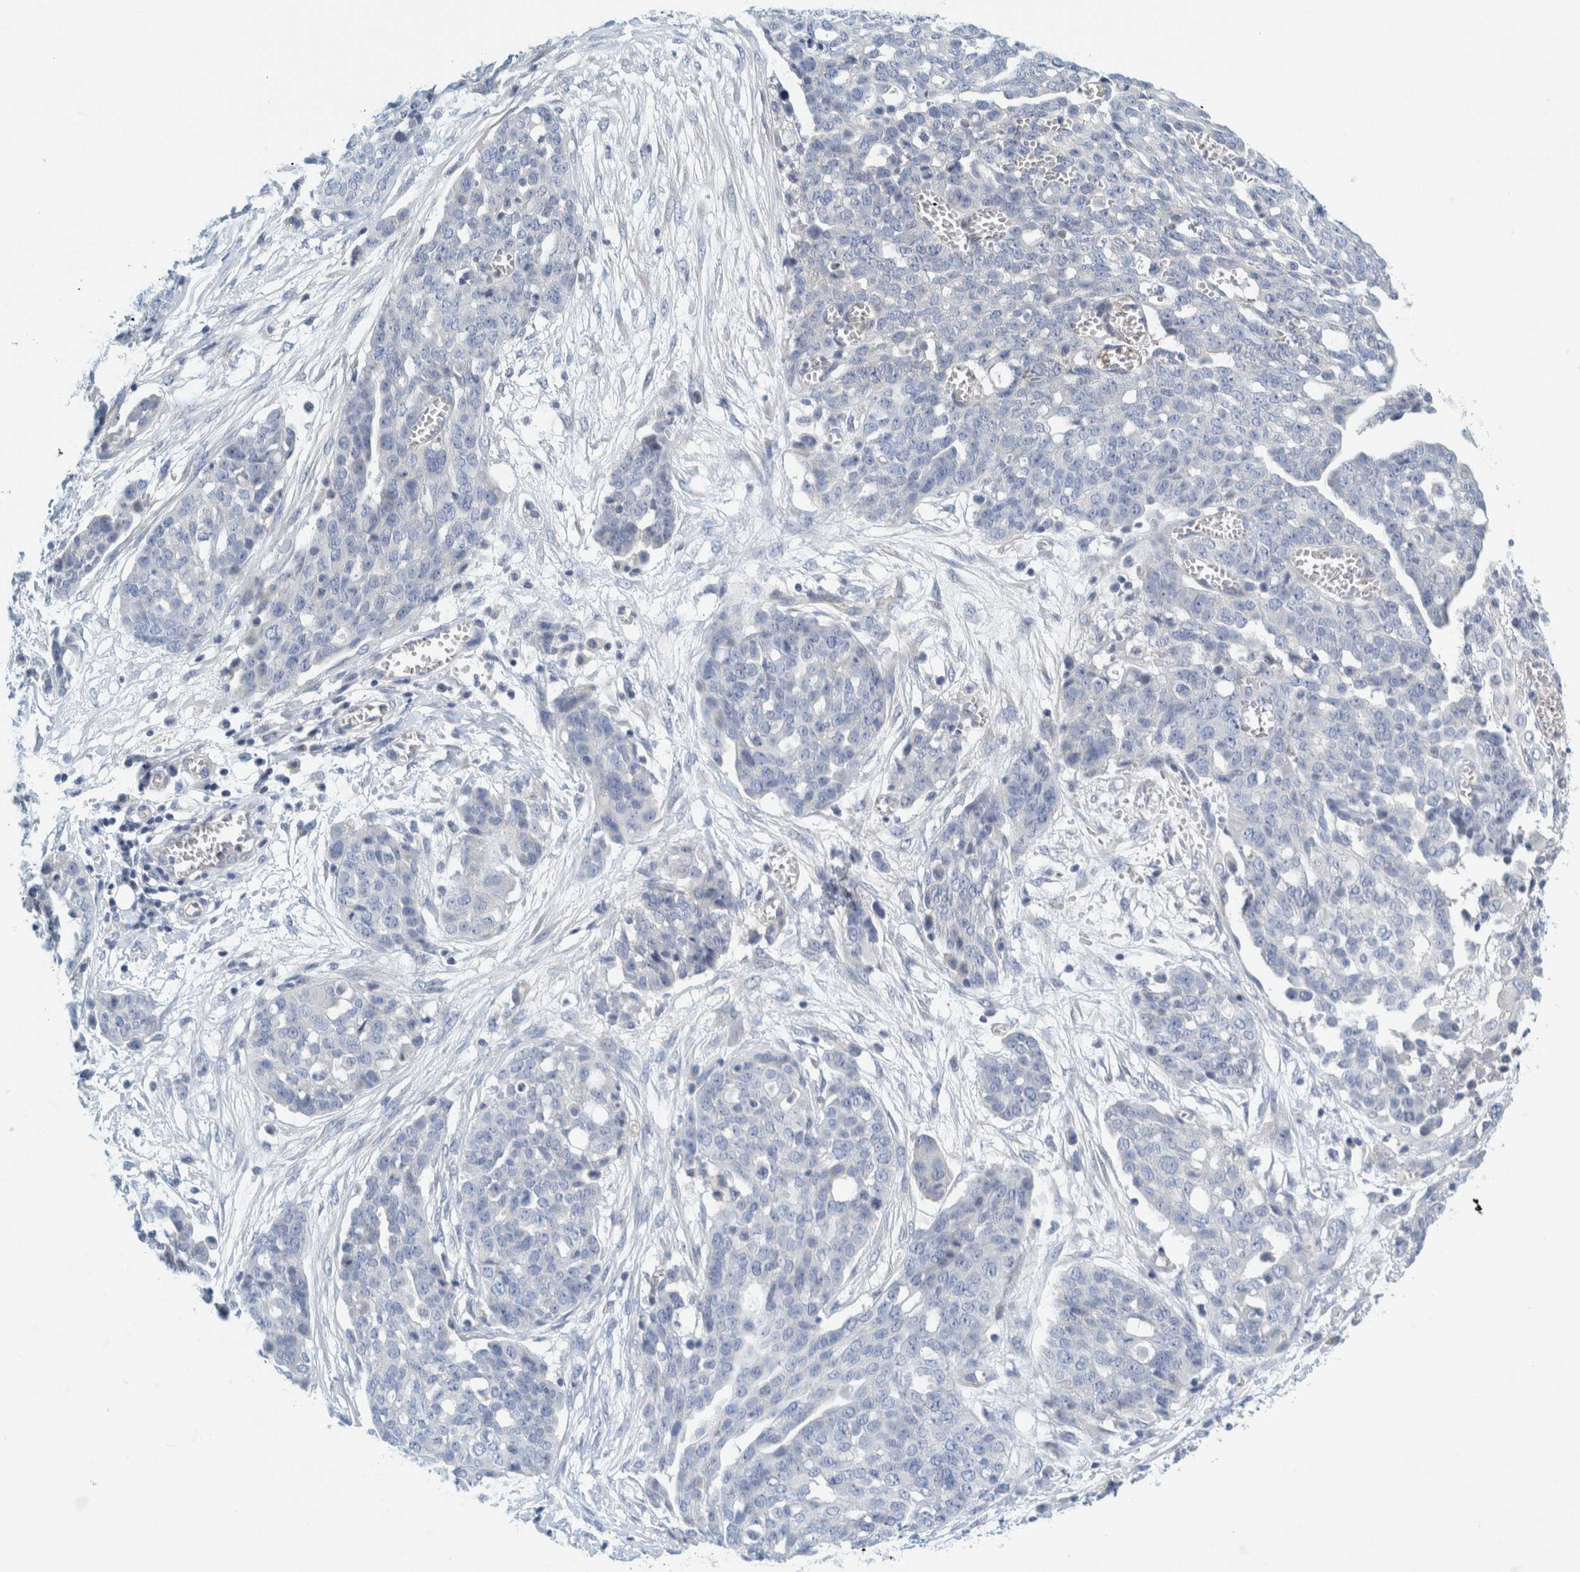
{"staining": {"intensity": "negative", "quantity": "none", "location": "none"}, "tissue": "ovarian cancer", "cell_type": "Tumor cells", "image_type": "cancer", "snomed": [{"axis": "morphology", "description": "Cystadenocarcinoma, serous, NOS"}, {"axis": "topography", "description": "Soft tissue"}, {"axis": "topography", "description": "Ovary"}], "caption": "Protein analysis of ovarian cancer (serous cystadenocarcinoma) exhibits no significant positivity in tumor cells.", "gene": "ZNF324B", "patient": {"sex": "female", "age": 57}}